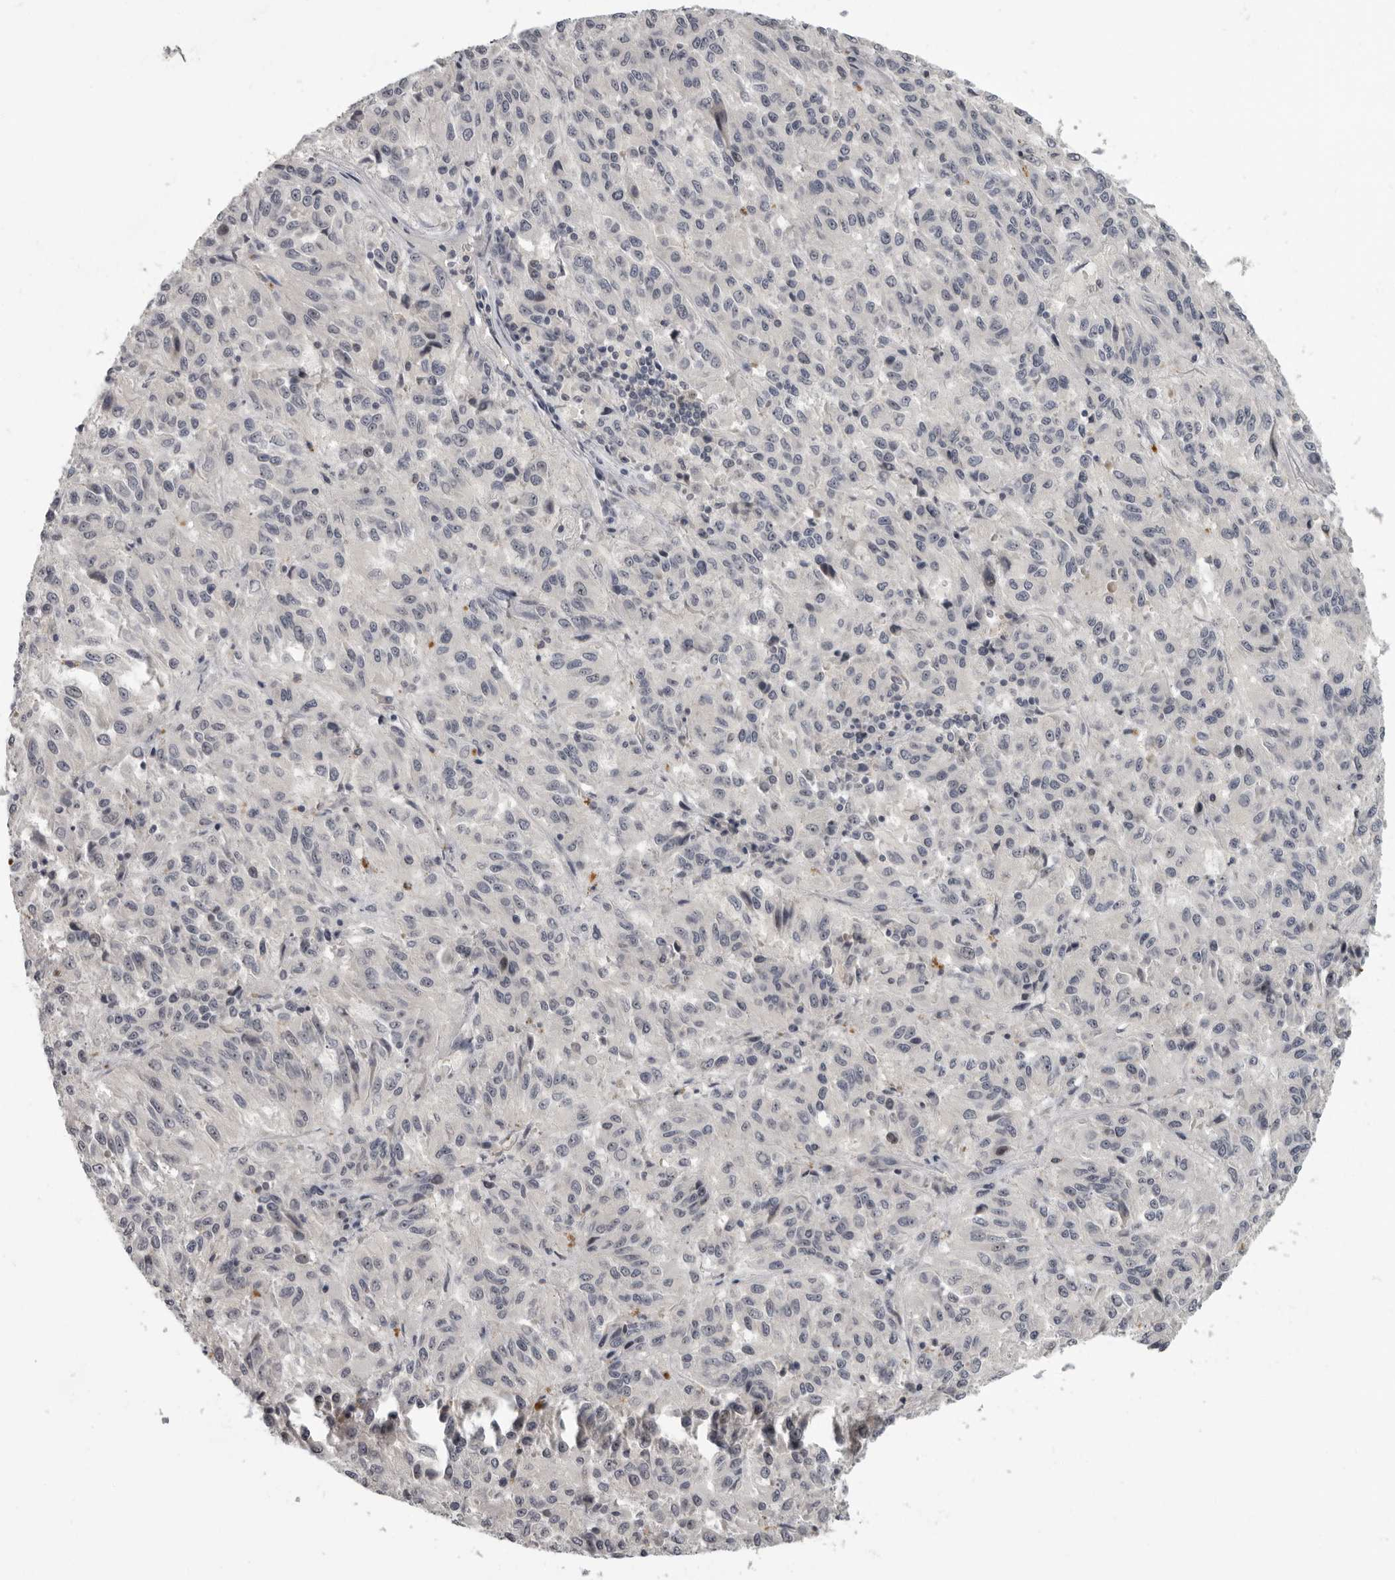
{"staining": {"intensity": "negative", "quantity": "none", "location": "none"}, "tissue": "melanoma", "cell_type": "Tumor cells", "image_type": "cancer", "snomed": [{"axis": "morphology", "description": "Malignant melanoma, Metastatic site"}, {"axis": "topography", "description": "Lung"}], "caption": "This is an IHC image of melanoma. There is no staining in tumor cells.", "gene": "MRTO4", "patient": {"sex": "male", "age": 64}}